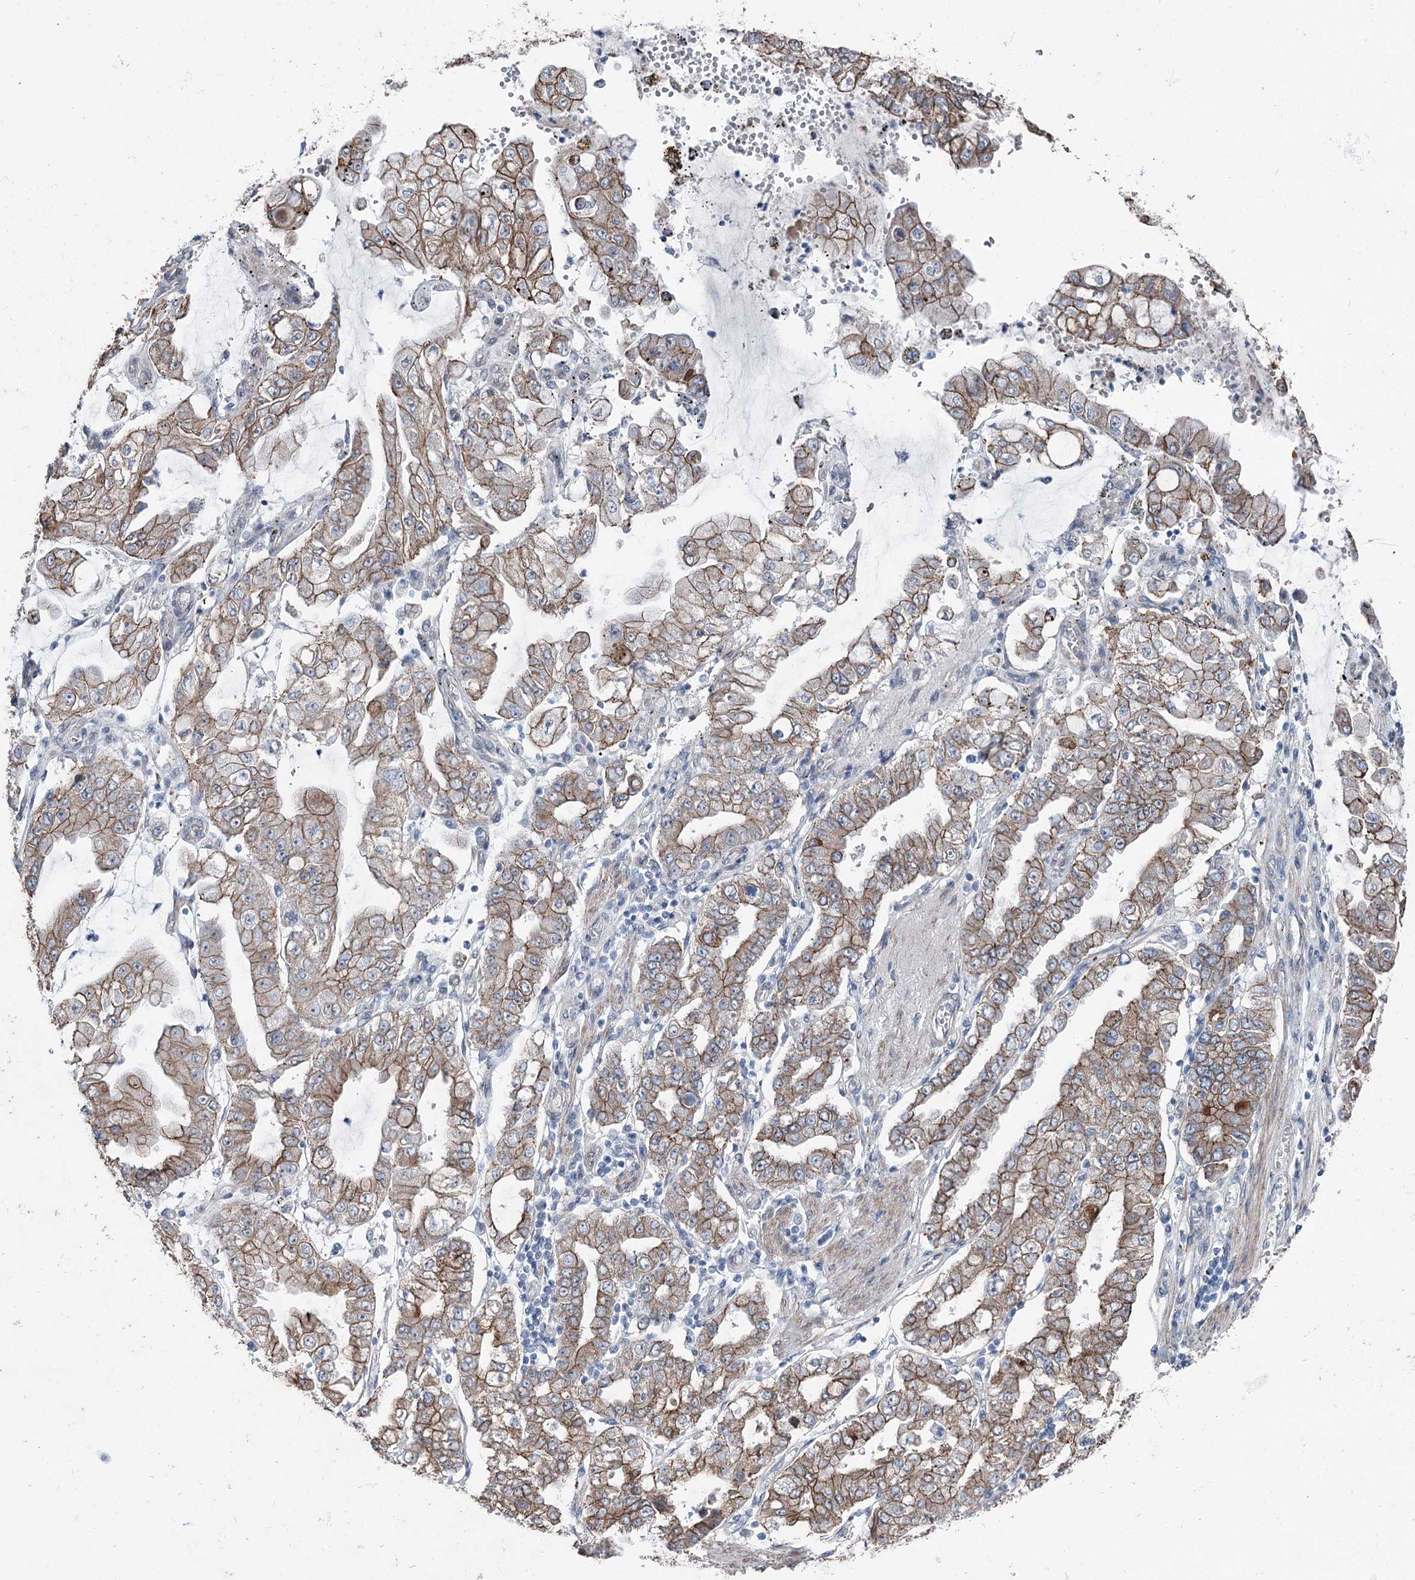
{"staining": {"intensity": "strong", "quantity": ">75%", "location": "cytoplasmic/membranous"}, "tissue": "stomach cancer", "cell_type": "Tumor cells", "image_type": "cancer", "snomed": [{"axis": "morphology", "description": "Adenocarcinoma, NOS"}, {"axis": "topography", "description": "Stomach"}], "caption": "DAB immunohistochemical staining of human stomach cancer demonstrates strong cytoplasmic/membranous protein staining in about >75% of tumor cells. The protein is stained brown, and the nuclei are stained in blue (DAB IHC with brightfield microscopy, high magnification).", "gene": "FAM120B", "patient": {"sex": "male", "age": 76}}